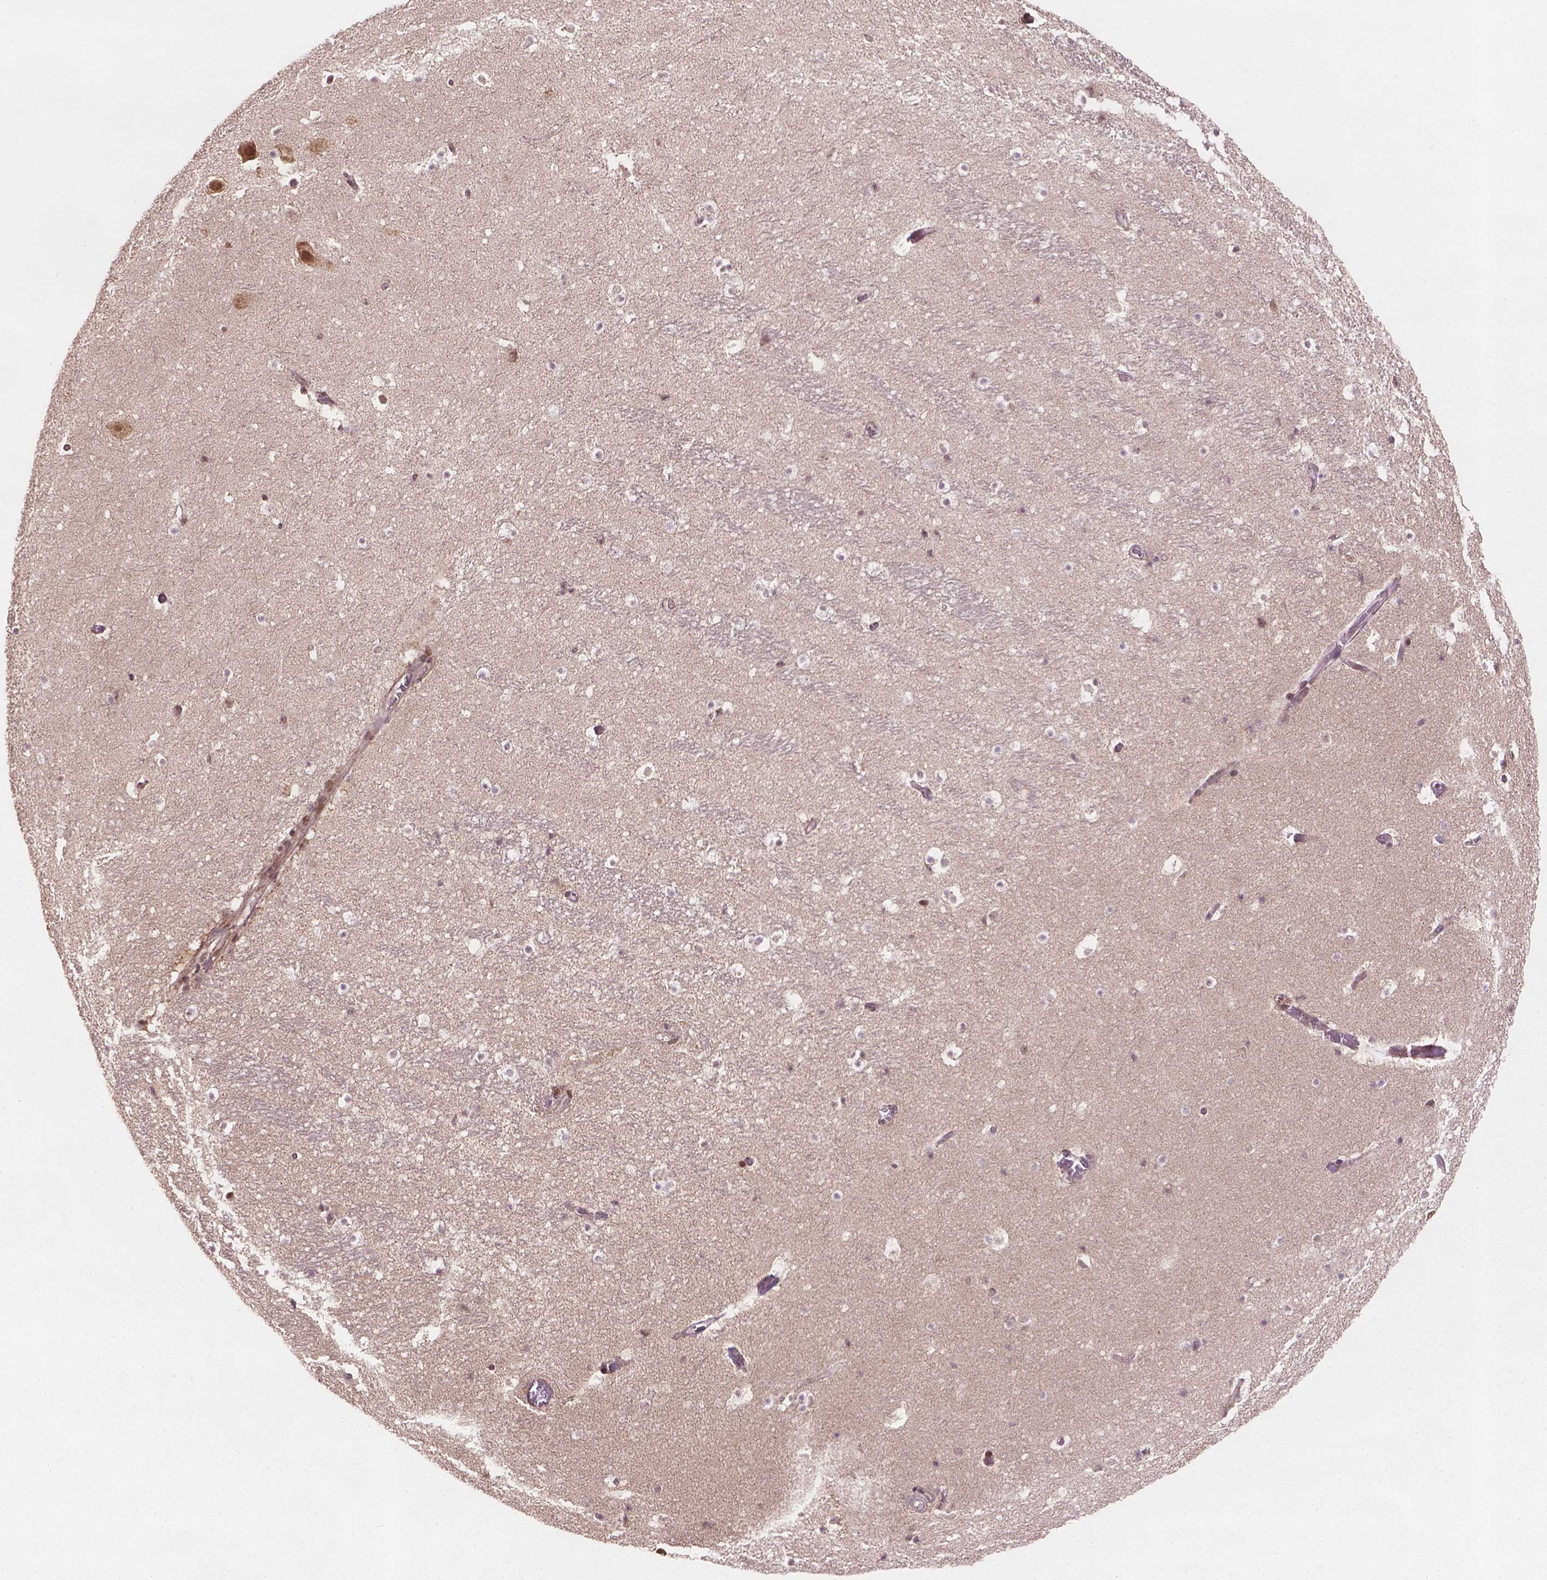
{"staining": {"intensity": "moderate", "quantity": "<25%", "location": "nuclear"}, "tissue": "hippocampus", "cell_type": "Glial cells", "image_type": "normal", "snomed": [{"axis": "morphology", "description": "Normal tissue, NOS"}, {"axis": "topography", "description": "Hippocampus"}], "caption": "Brown immunohistochemical staining in normal hippocampus shows moderate nuclear expression in approximately <25% of glial cells. (brown staining indicates protein expression, while blue staining denotes nuclei).", "gene": "B3GALNT2", "patient": {"sex": "male", "age": 26}}